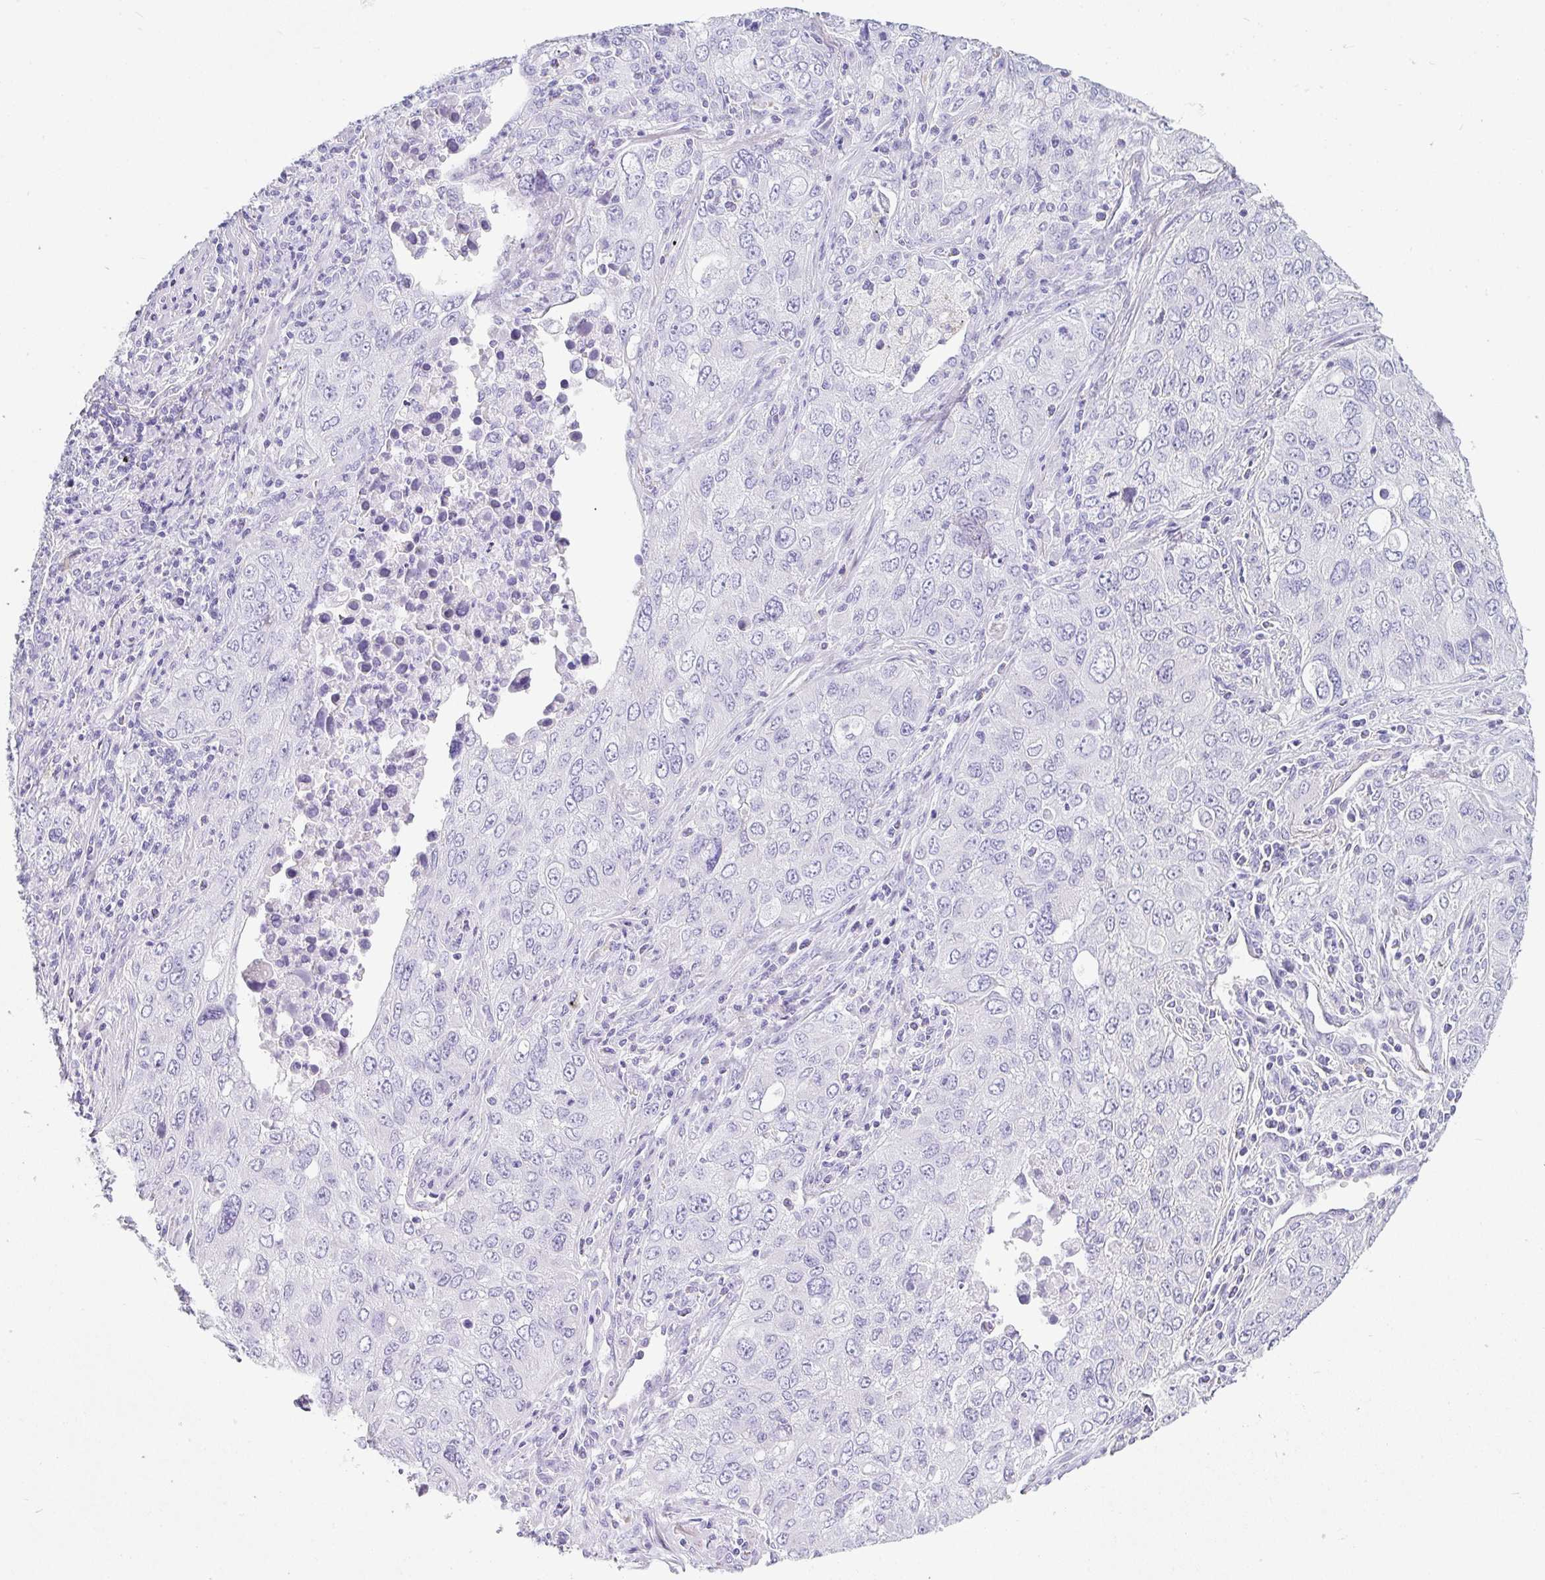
{"staining": {"intensity": "negative", "quantity": "none", "location": "none"}, "tissue": "lung cancer", "cell_type": "Tumor cells", "image_type": "cancer", "snomed": [{"axis": "morphology", "description": "Adenocarcinoma, NOS"}, {"axis": "morphology", "description": "Adenocarcinoma, metastatic, NOS"}, {"axis": "topography", "description": "Lymph node"}, {"axis": "topography", "description": "Lung"}], "caption": "An IHC photomicrograph of adenocarcinoma (lung) is shown. There is no staining in tumor cells of adenocarcinoma (lung). Nuclei are stained in blue.", "gene": "PRND", "patient": {"sex": "female", "age": 42}}